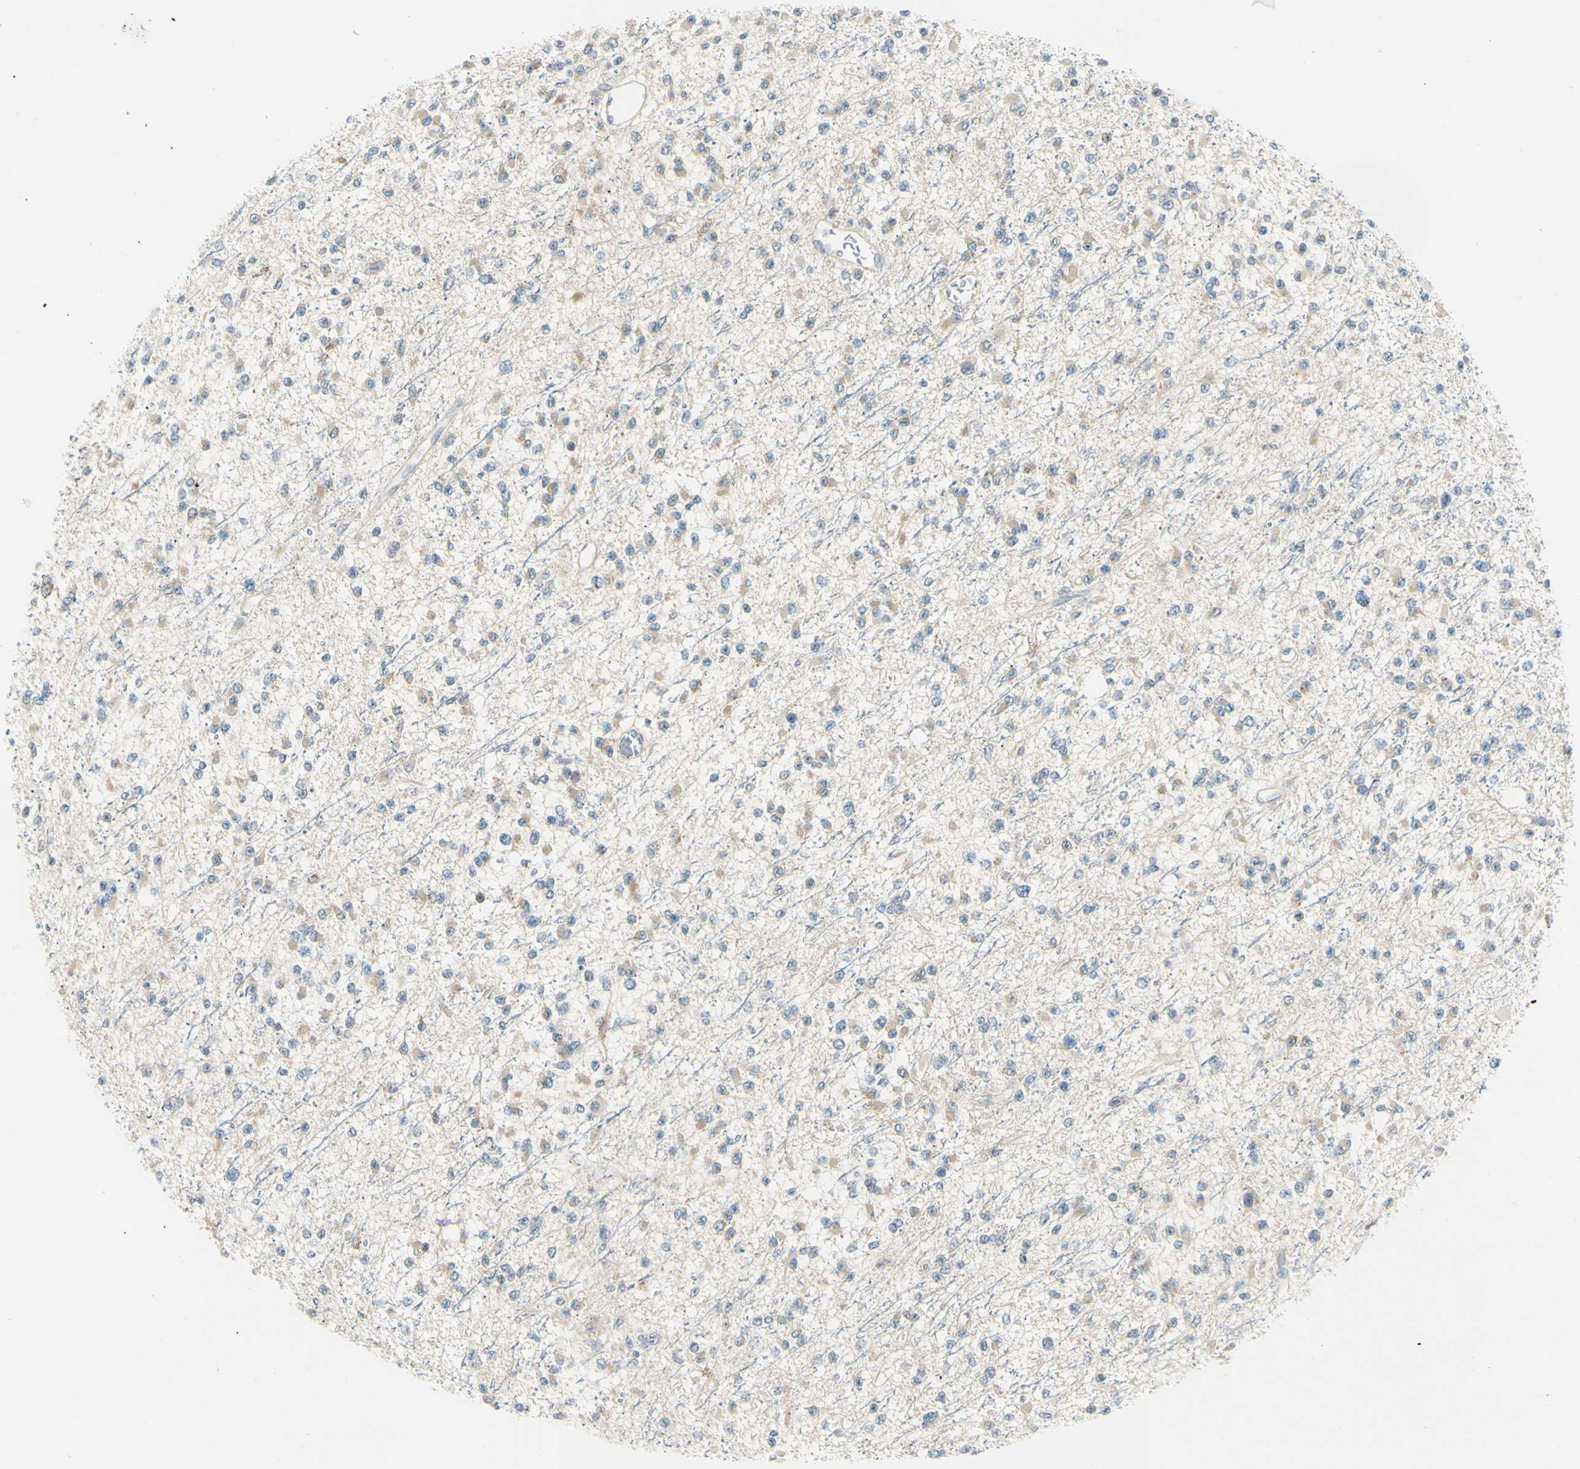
{"staining": {"intensity": "weak", "quantity": "25%-75%", "location": "cytoplasmic/membranous"}, "tissue": "glioma", "cell_type": "Tumor cells", "image_type": "cancer", "snomed": [{"axis": "morphology", "description": "Glioma, malignant, Low grade"}, {"axis": "topography", "description": "Brain"}], "caption": "A brown stain labels weak cytoplasmic/membranous positivity of a protein in human glioma tumor cells.", "gene": "LAMA3", "patient": {"sex": "female", "age": 22}}